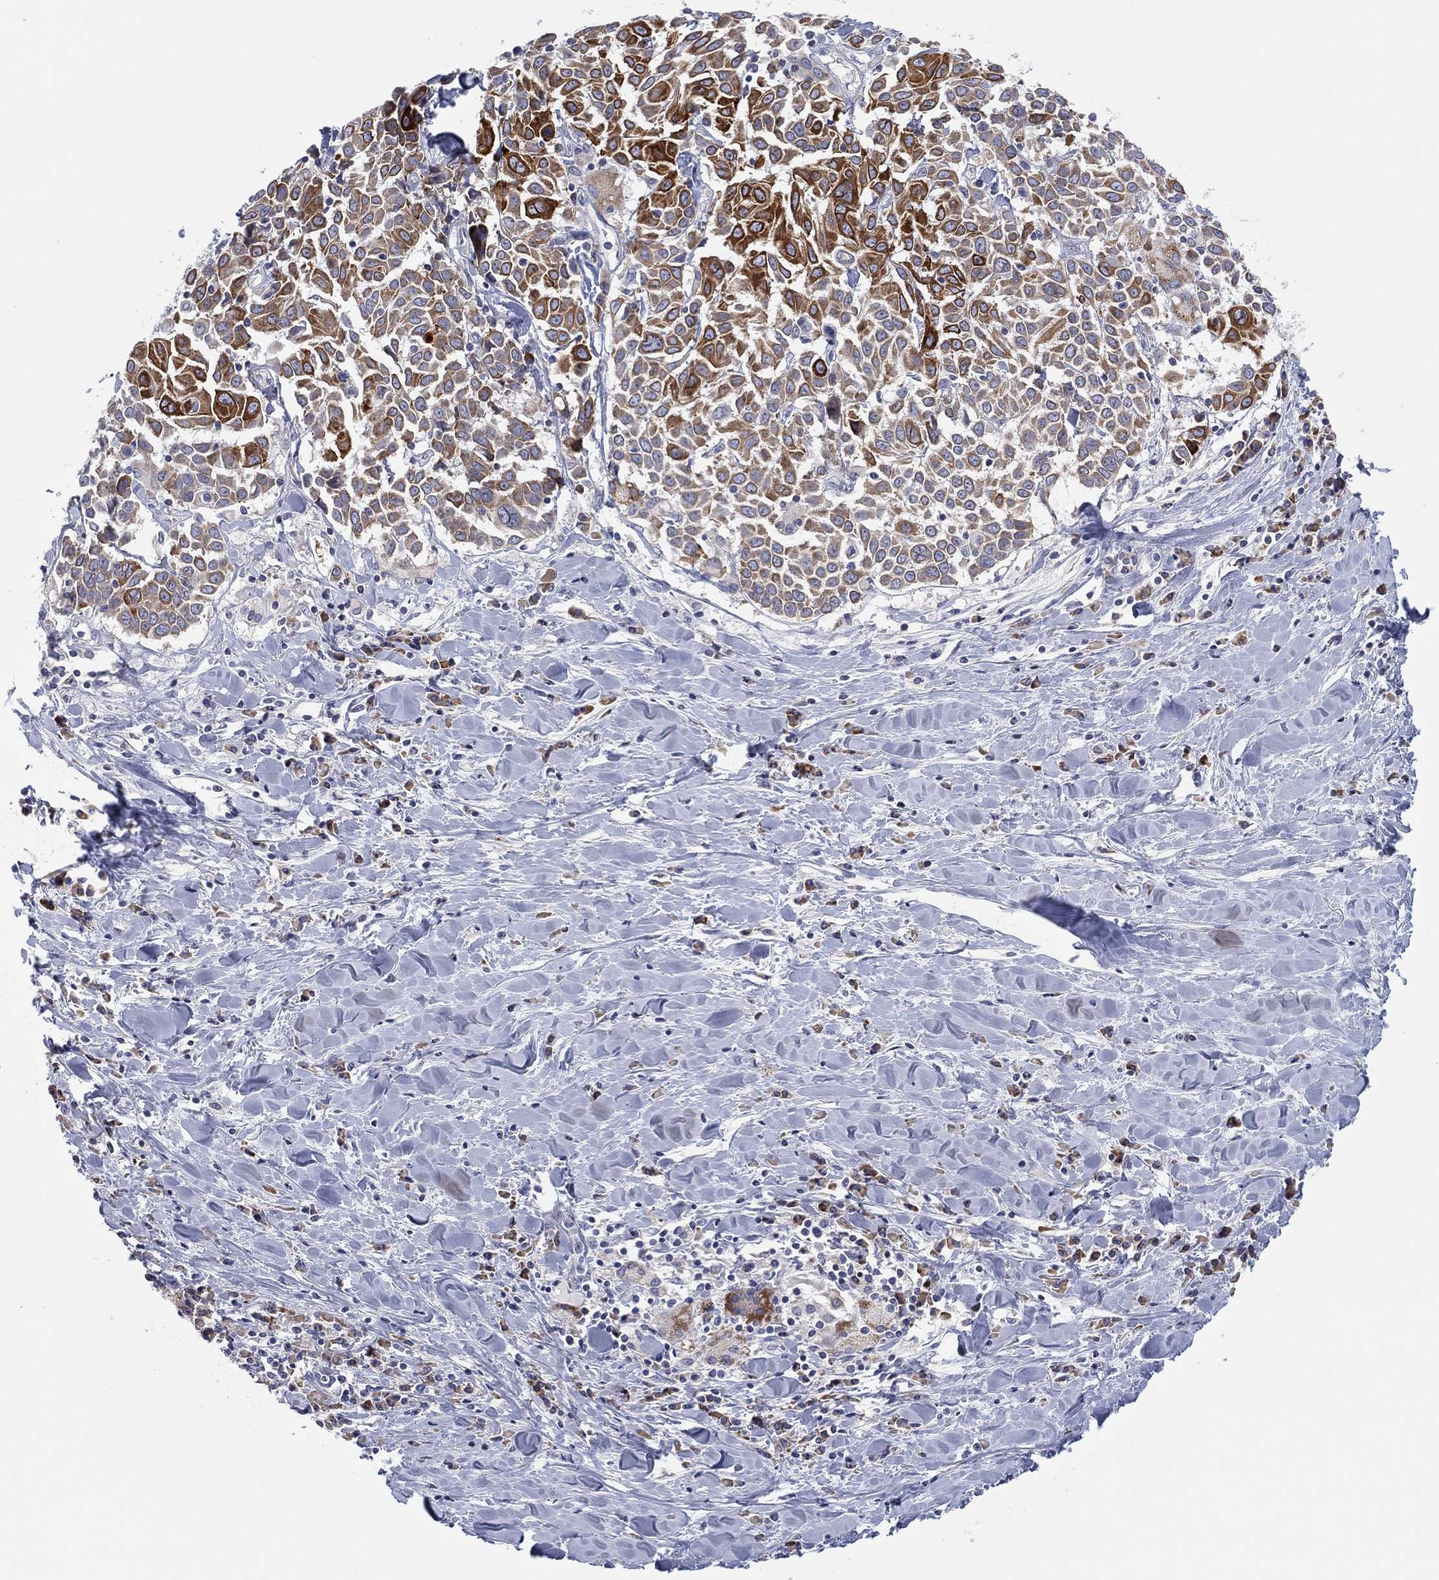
{"staining": {"intensity": "strong", "quantity": "<25%", "location": "cytoplasmic/membranous"}, "tissue": "lung cancer", "cell_type": "Tumor cells", "image_type": "cancer", "snomed": [{"axis": "morphology", "description": "Squamous cell carcinoma, NOS"}, {"axis": "topography", "description": "Lung"}], "caption": "Lung cancer stained for a protein (brown) demonstrates strong cytoplasmic/membranous positive positivity in about <25% of tumor cells.", "gene": "TMEM40", "patient": {"sex": "male", "age": 57}}